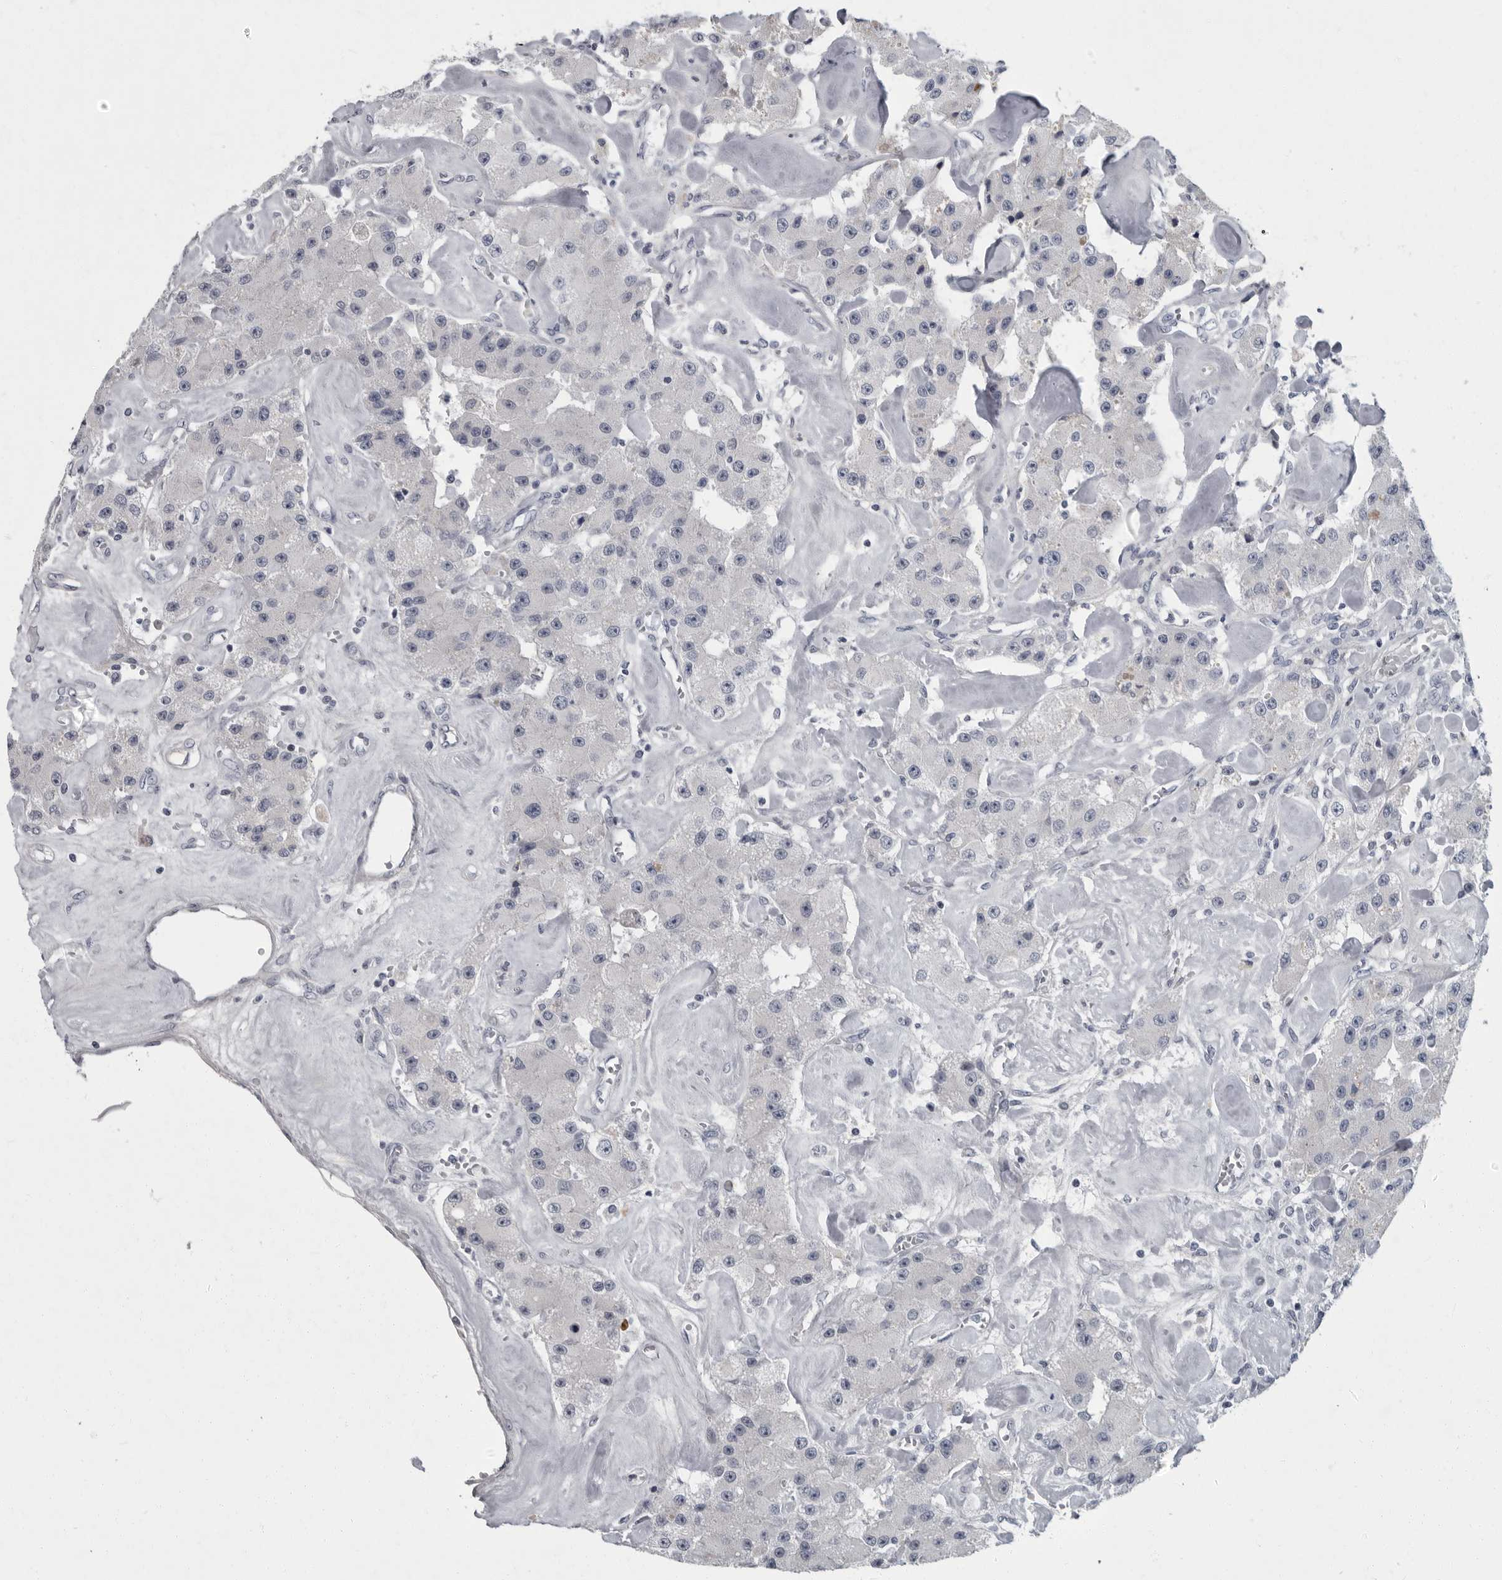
{"staining": {"intensity": "negative", "quantity": "none", "location": "none"}, "tissue": "carcinoid", "cell_type": "Tumor cells", "image_type": "cancer", "snomed": [{"axis": "morphology", "description": "Carcinoid, malignant, NOS"}, {"axis": "topography", "description": "Pancreas"}], "caption": "Micrograph shows no significant protein staining in tumor cells of carcinoid.", "gene": "SLC25A39", "patient": {"sex": "male", "age": 41}}